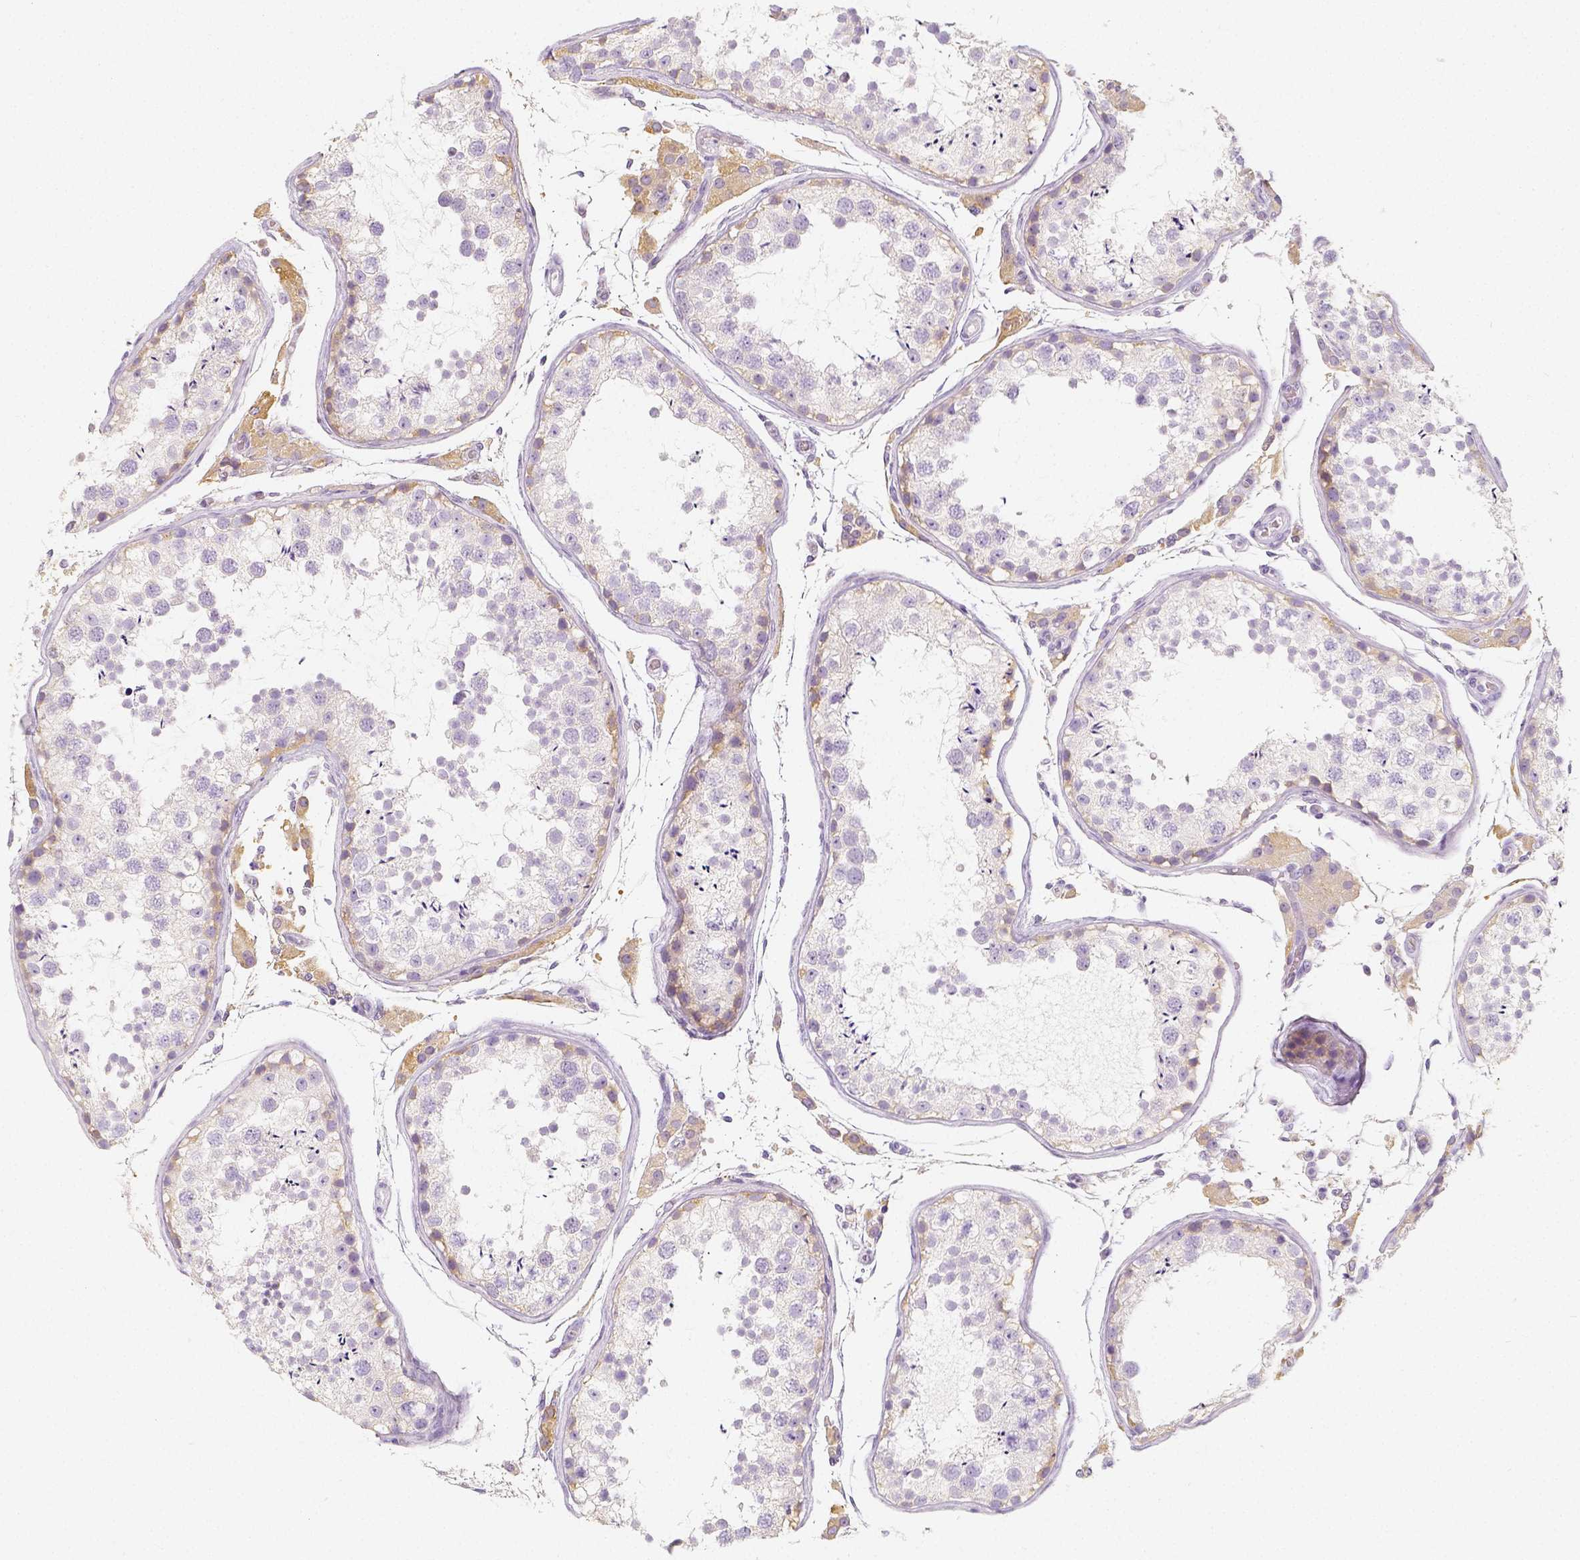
{"staining": {"intensity": "negative", "quantity": "none", "location": "none"}, "tissue": "testis", "cell_type": "Cells in seminiferous ducts", "image_type": "normal", "snomed": [{"axis": "morphology", "description": "Normal tissue, NOS"}, {"axis": "topography", "description": "Testis"}], "caption": "Immunohistochemistry (IHC) image of benign testis stained for a protein (brown), which displays no staining in cells in seminiferous ducts.", "gene": "NECAB2", "patient": {"sex": "male", "age": 29}}